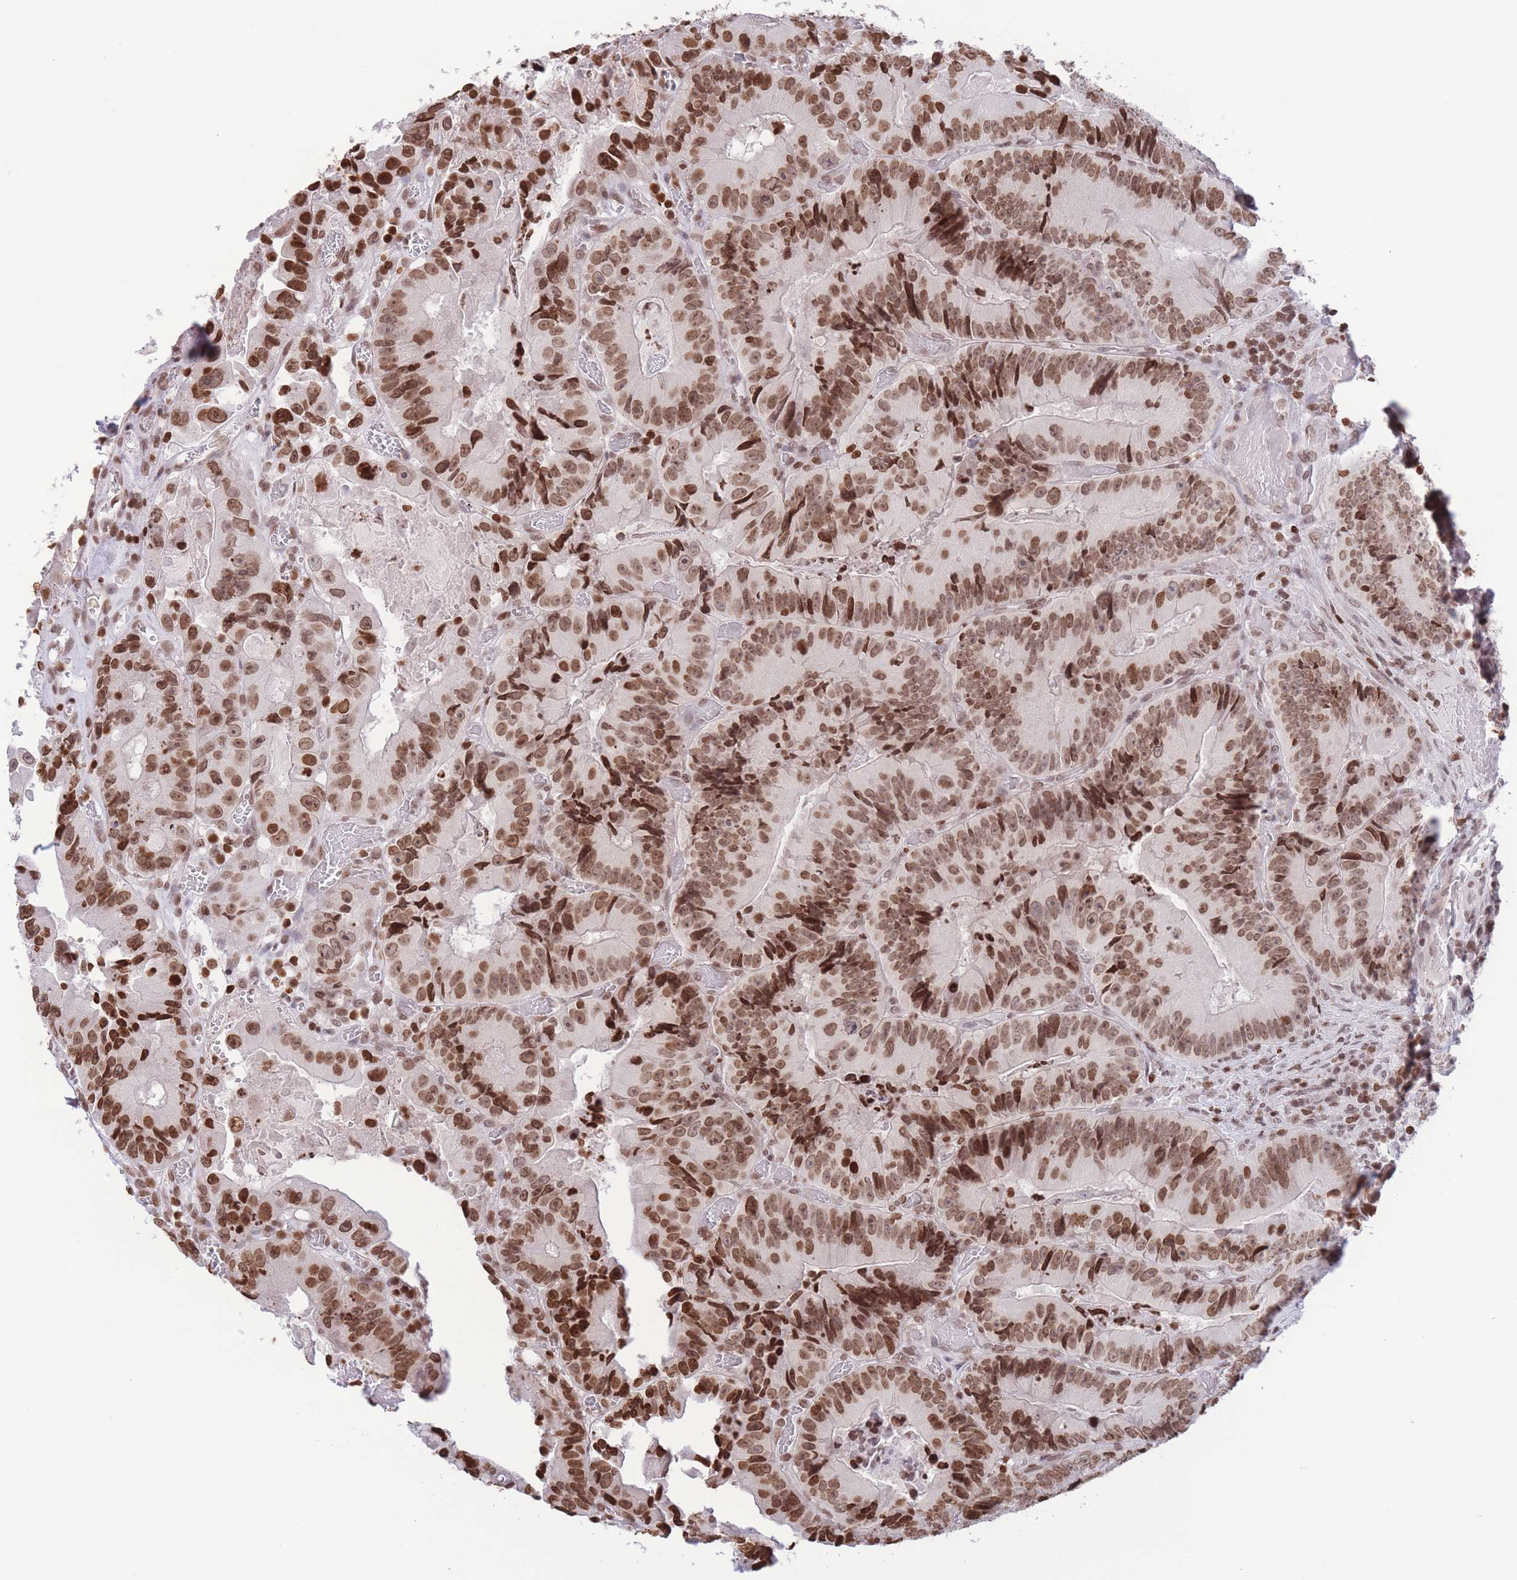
{"staining": {"intensity": "moderate", "quantity": ">75%", "location": "nuclear"}, "tissue": "colorectal cancer", "cell_type": "Tumor cells", "image_type": "cancer", "snomed": [{"axis": "morphology", "description": "Adenocarcinoma, NOS"}, {"axis": "topography", "description": "Colon"}], "caption": "Tumor cells reveal medium levels of moderate nuclear positivity in about >75% of cells in colorectal adenocarcinoma.", "gene": "H2BC11", "patient": {"sex": "female", "age": 86}}